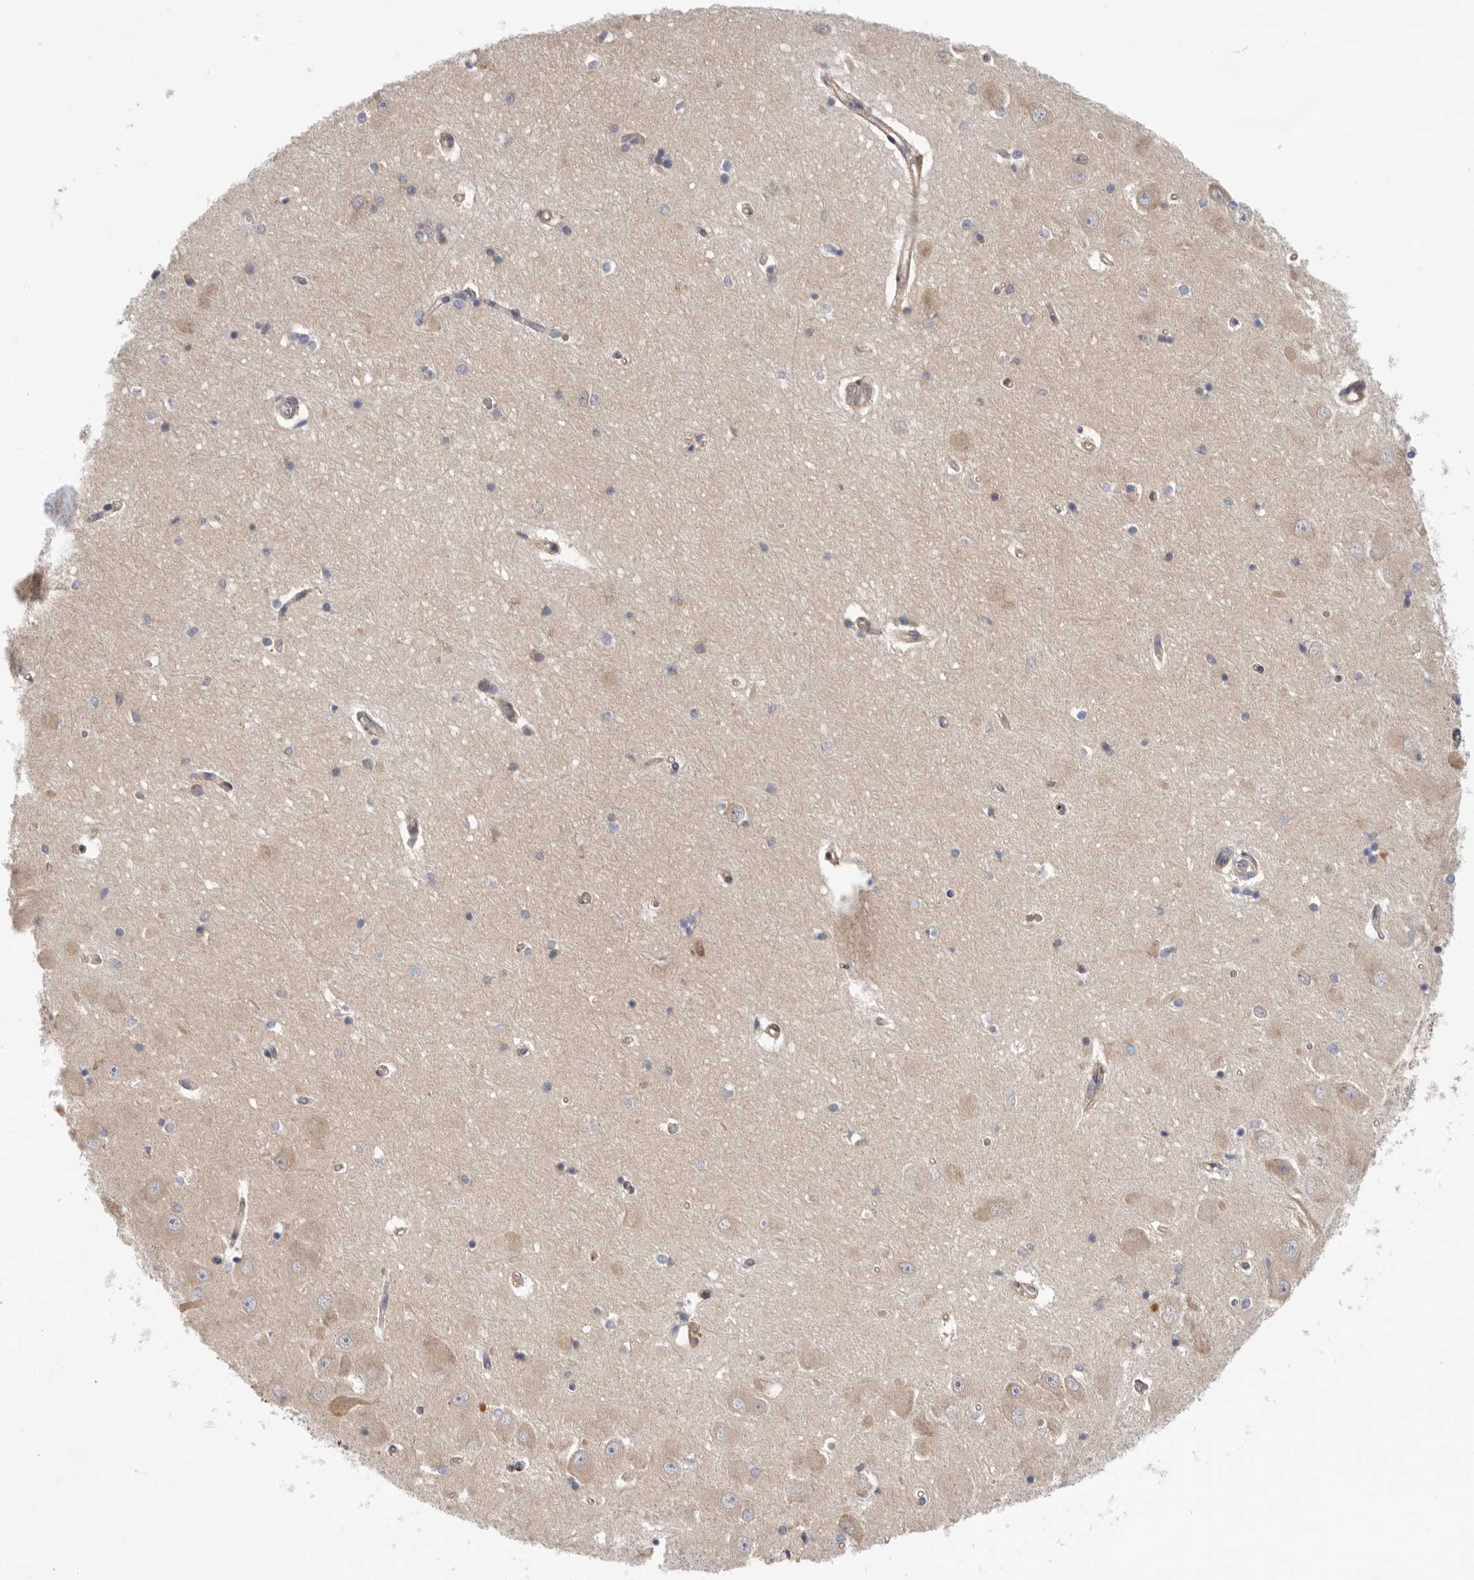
{"staining": {"intensity": "negative", "quantity": "none", "location": "none"}, "tissue": "hippocampus", "cell_type": "Glial cells", "image_type": "normal", "snomed": [{"axis": "morphology", "description": "Normal tissue, NOS"}, {"axis": "topography", "description": "Hippocampus"}], "caption": "Unremarkable hippocampus was stained to show a protein in brown. There is no significant expression in glial cells. (Stains: DAB (3,3'-diaminobenzidine) IHC with hematoxylin counter stain, Microscopy: brightfield microscopy at high magnification).", "gene": "CDC42BPB", "patient": {"sex": "male", "age": 45}}